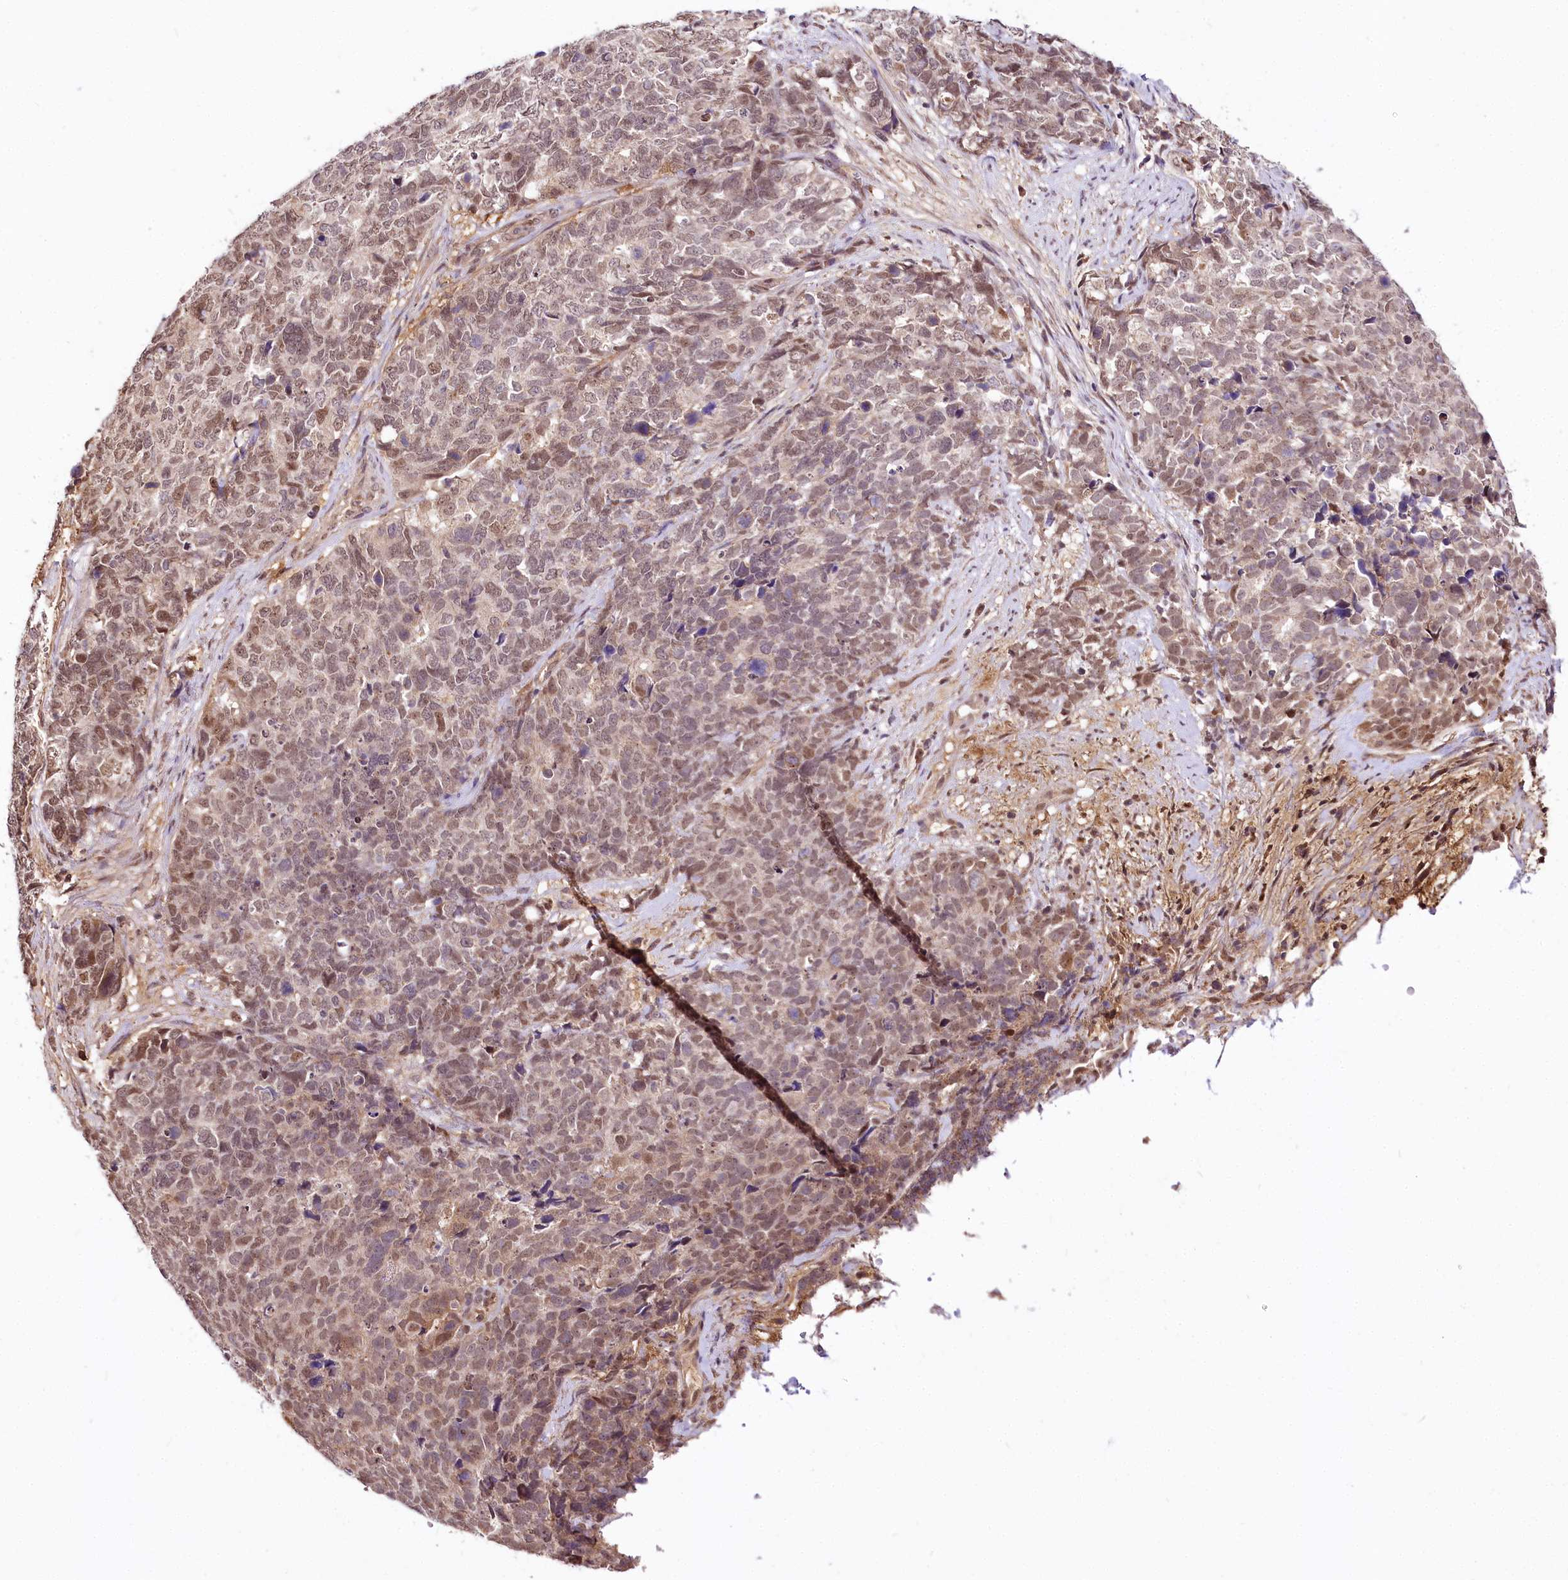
{"staining": {"intensity": "weak", "quantity": ">75%", "location": "nuclear"}, "tissue": "cervical cancer", "cell_type": "Tumor cells", "image_type": "cancer", "snomed": [{"axis": "morphology", "description": "Squamous cell carcinoma, NOS"}, {"axis": "topography", "description": "Cervix"}], "caption": "Protein expression analysis of cervical cancer (squamous cell carcinoma) demonstrates weak nuclear staining in approximately >75% of tumor cells.", "gene": "GNL3L", "patient": {"sex": "female", "age": 63}}